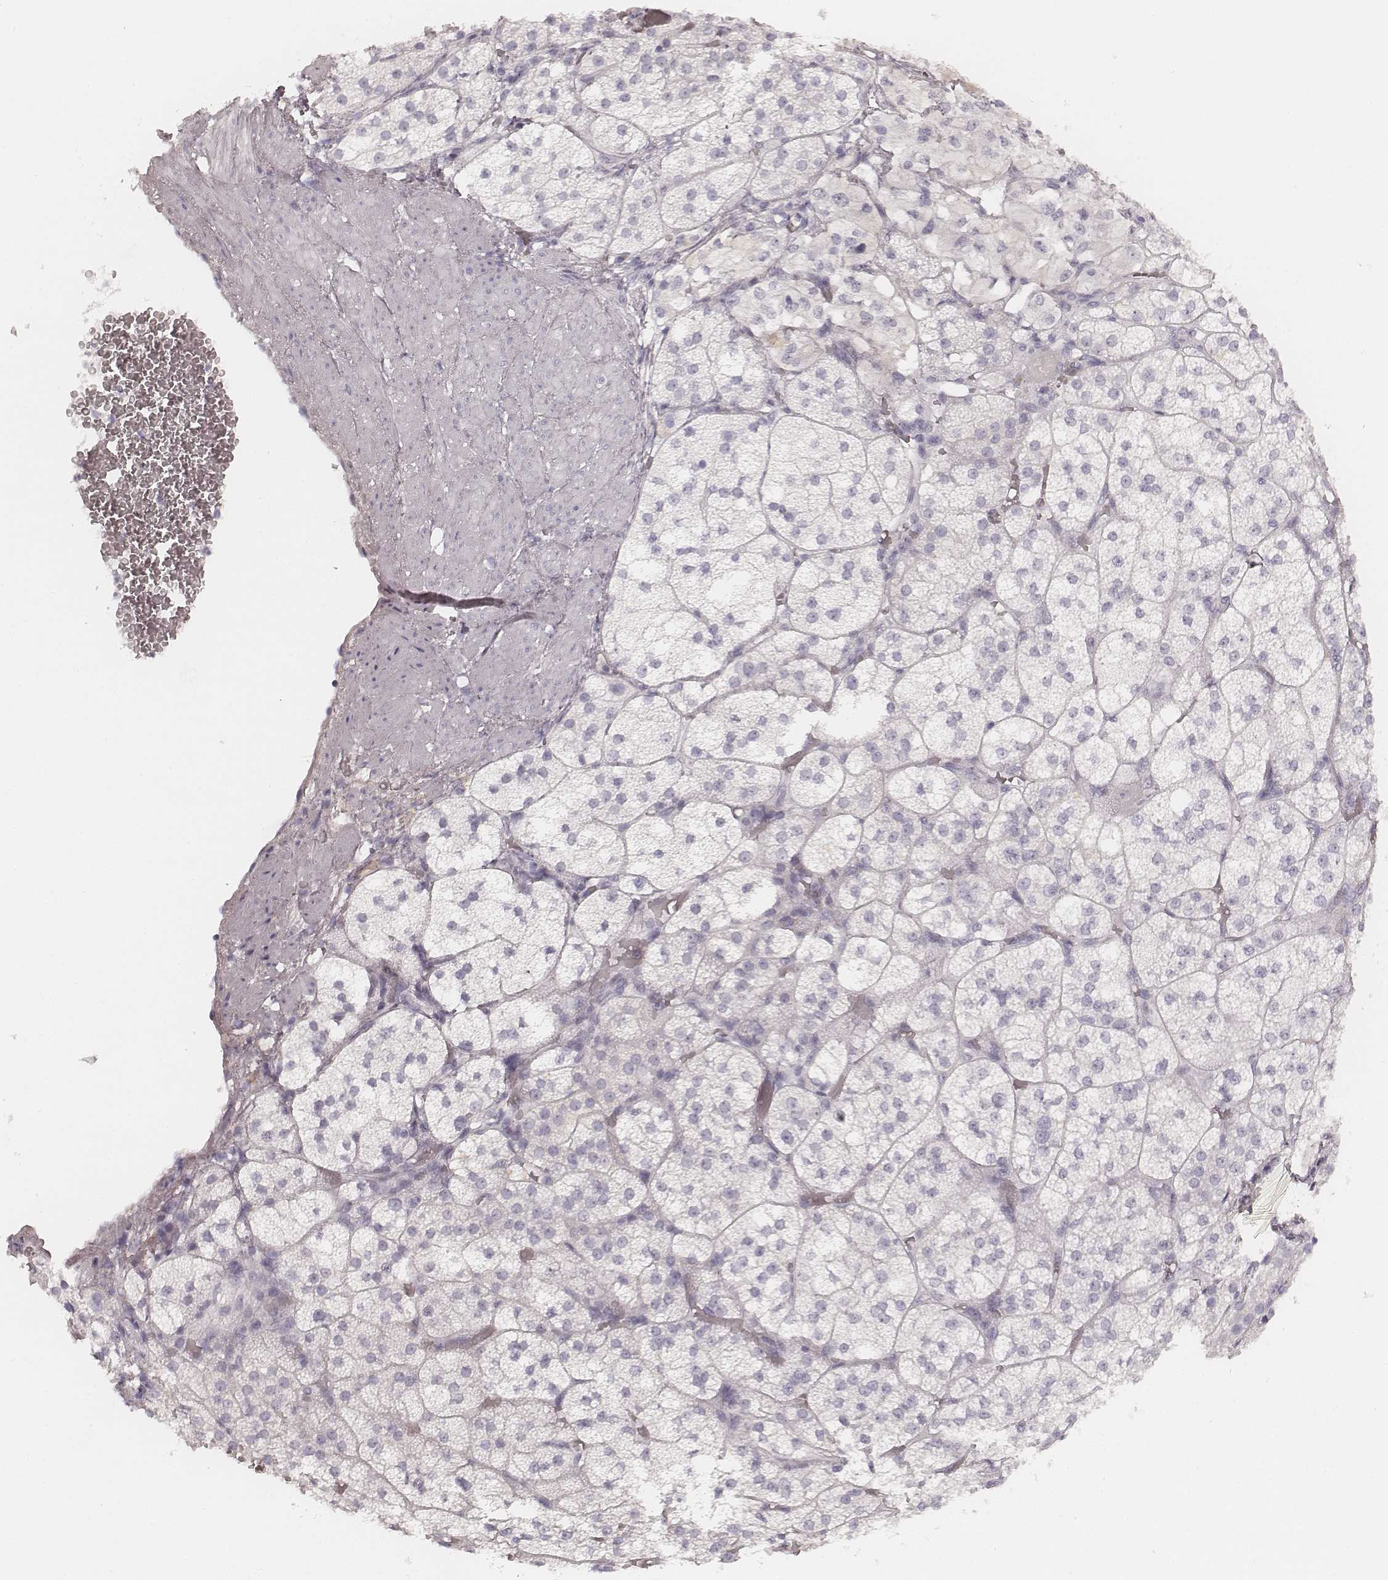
{"staining": {"intensity": "negative", "quantity": "none", "location": "none"}, "tissue": "adrenal gland", "cell_type": "Glandular cells", "image_type": "normal", "snomed": [{"axis": "morphology", "description": "Normal tissue, NOS"}, {"axis": "topography", "description": "Adrenal gland"}], "caption": "High power microscopy histopathology image of an immunohistochemistry (IHC) image of benign adrenal gland, revealing no significant staining in glandular cells.", "gene": "KRT72", "patient": {"sex": "female", "age": 60}}